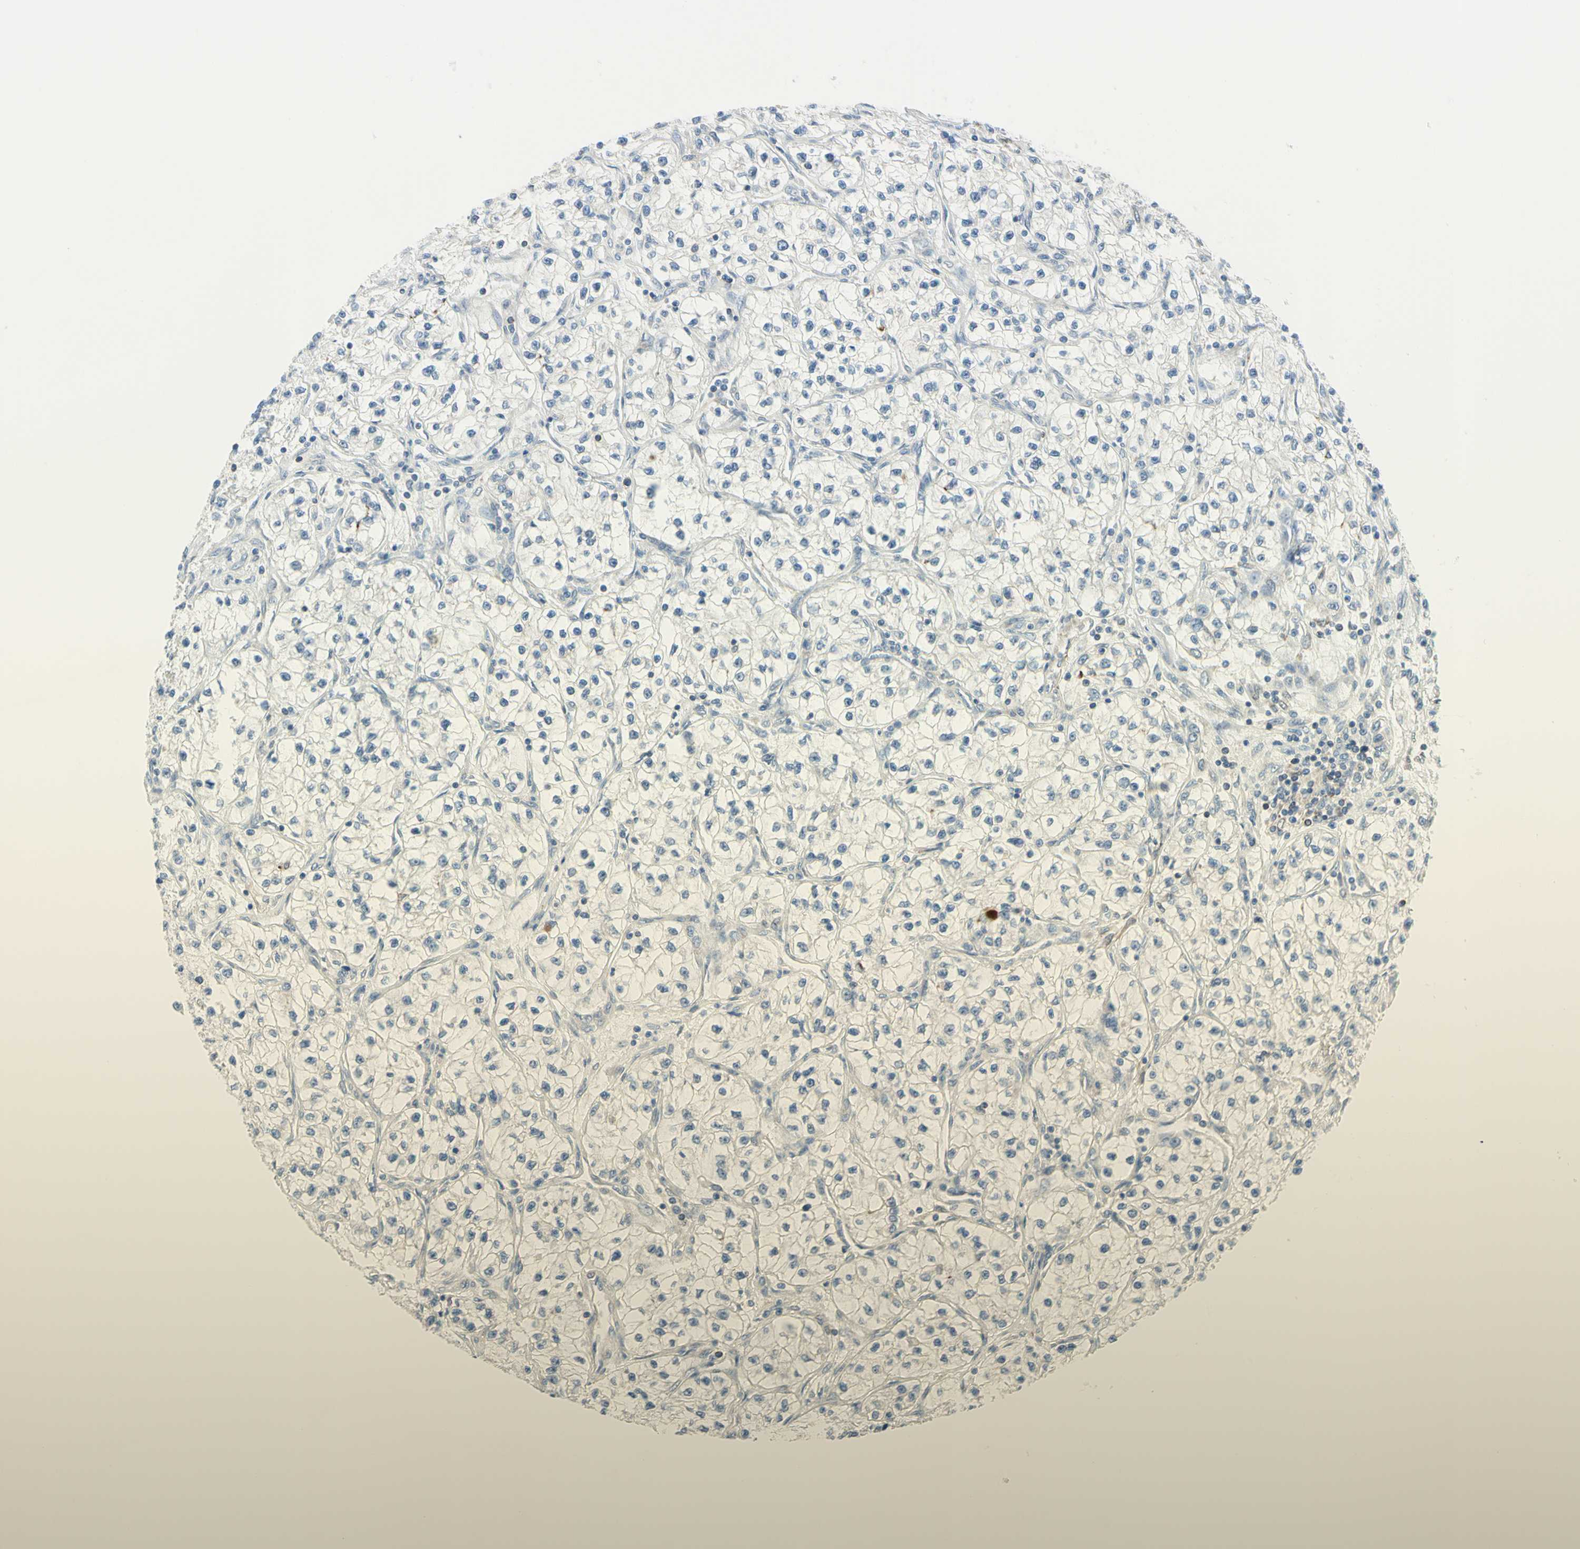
{"staining": {"intensity": "negative", "quantity": "none", "location": "none"}, "tissue": "renal cancer", "cell_type": "Tumor cells", "image_type": "cancer", "snomed": [{"axis": "morphology", "description": "Adenocarcinoma, NOS"}, {"axis": "topography", "description": "Kidney"}], "caption": "The immunohistochemistry (IHC) photomicrograph has no significant expression in tumor cells of adenocarcinoma (renal) tissue.", "gene": "TRAF2", "patient": {"sex": "female", "age": 57}}